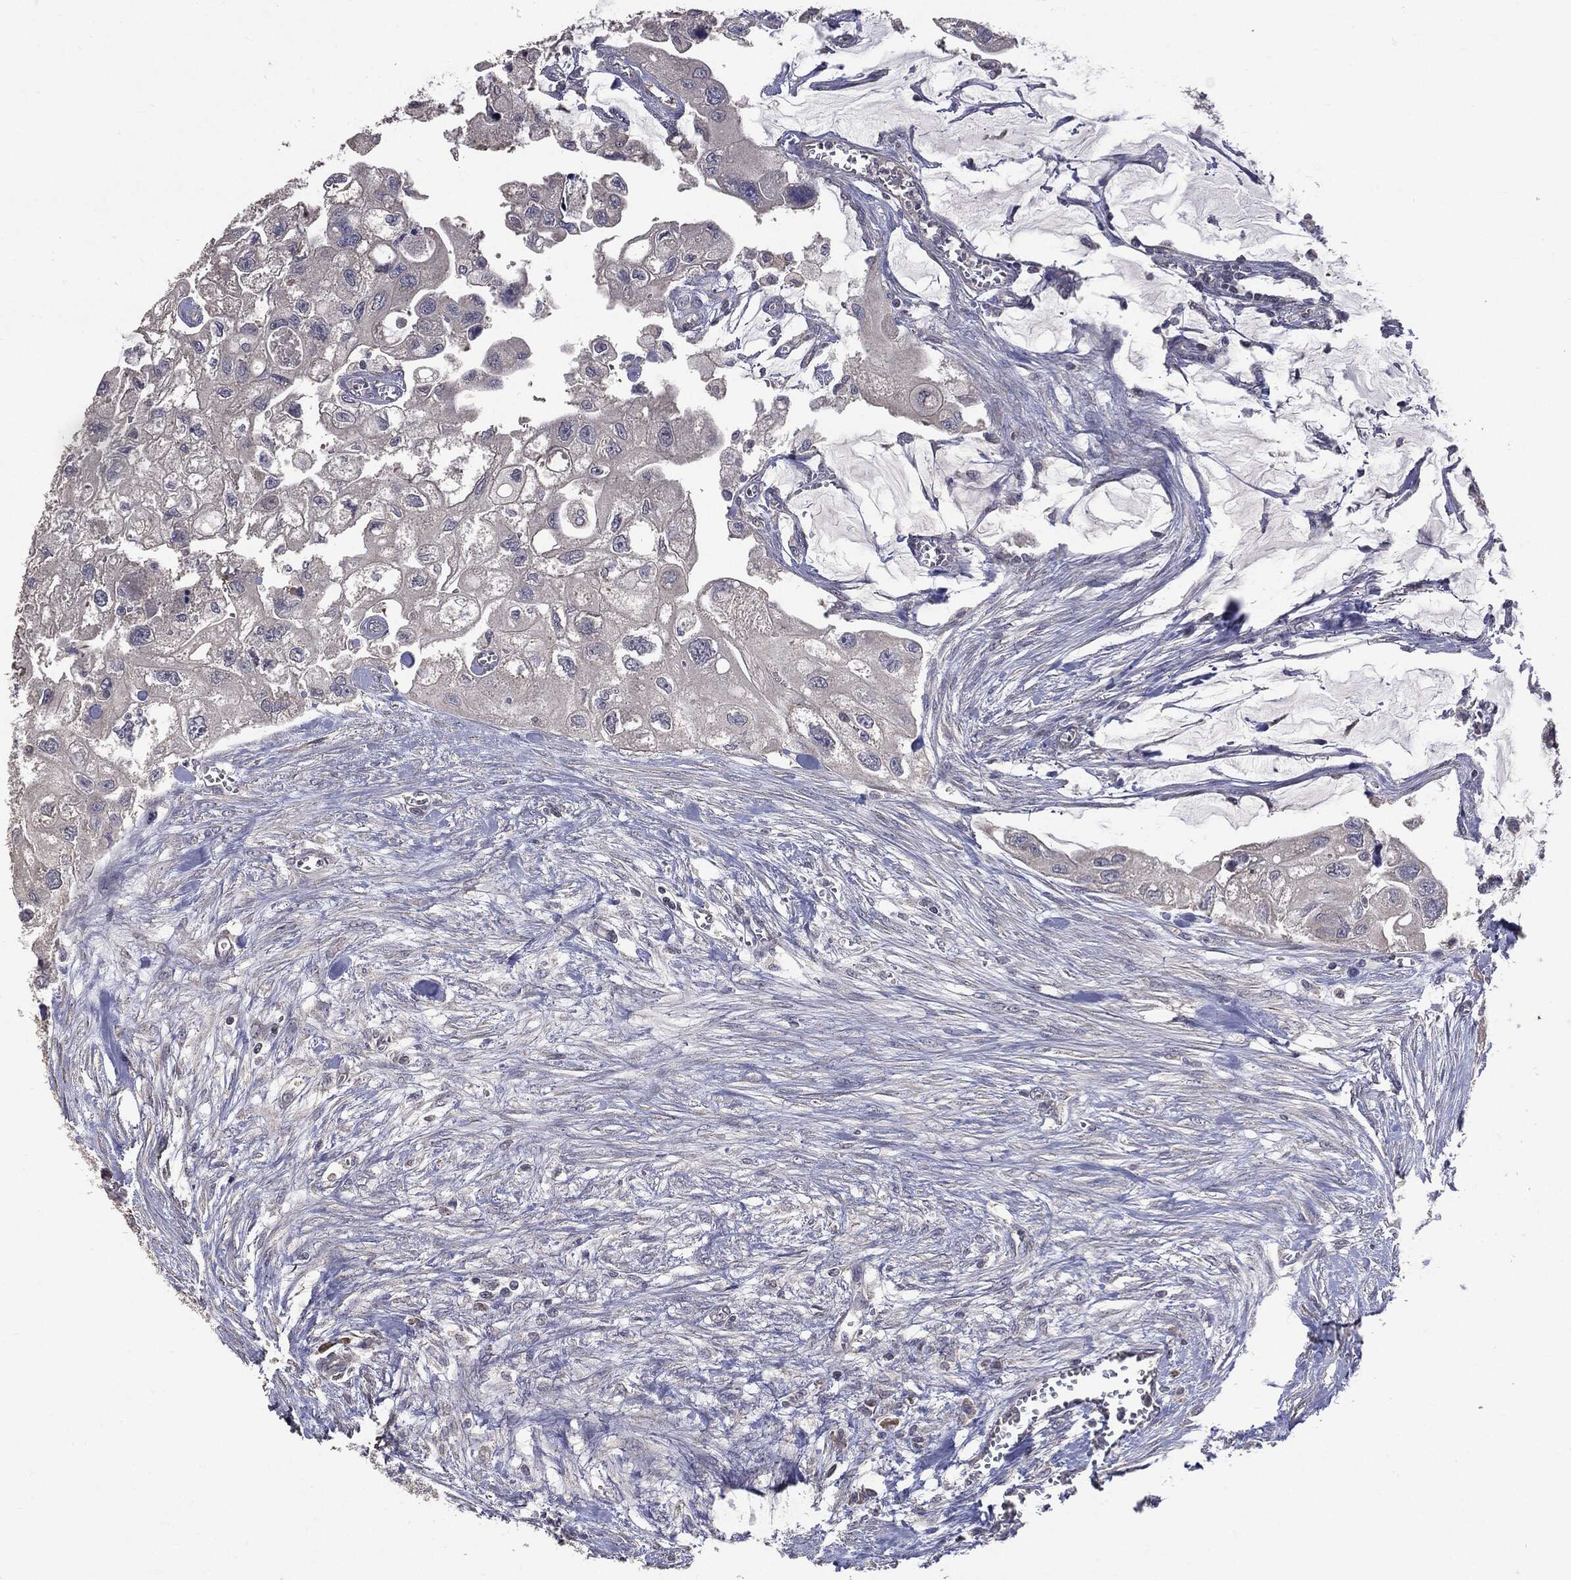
{"staining": {"intensity": "negative", "quantity": "none", "location": "none"}, "tissue": "urothelial cancer", "cell_type": "Tumor cells", "image_type": "cancer", "snomed": [{"axis": "morphology", "description": "Urothelial carcinoma, High grade"}, {"axis": "topography", "description": "Urinary bladder"}], "caption": "This is an immunohistochemistry (IHC) histopathology image of high-grade urothelial carcinoma. There is no positivity in tumor cells.", "gene": "MTOR", "patient": {"sex": "male", "age": 59}}